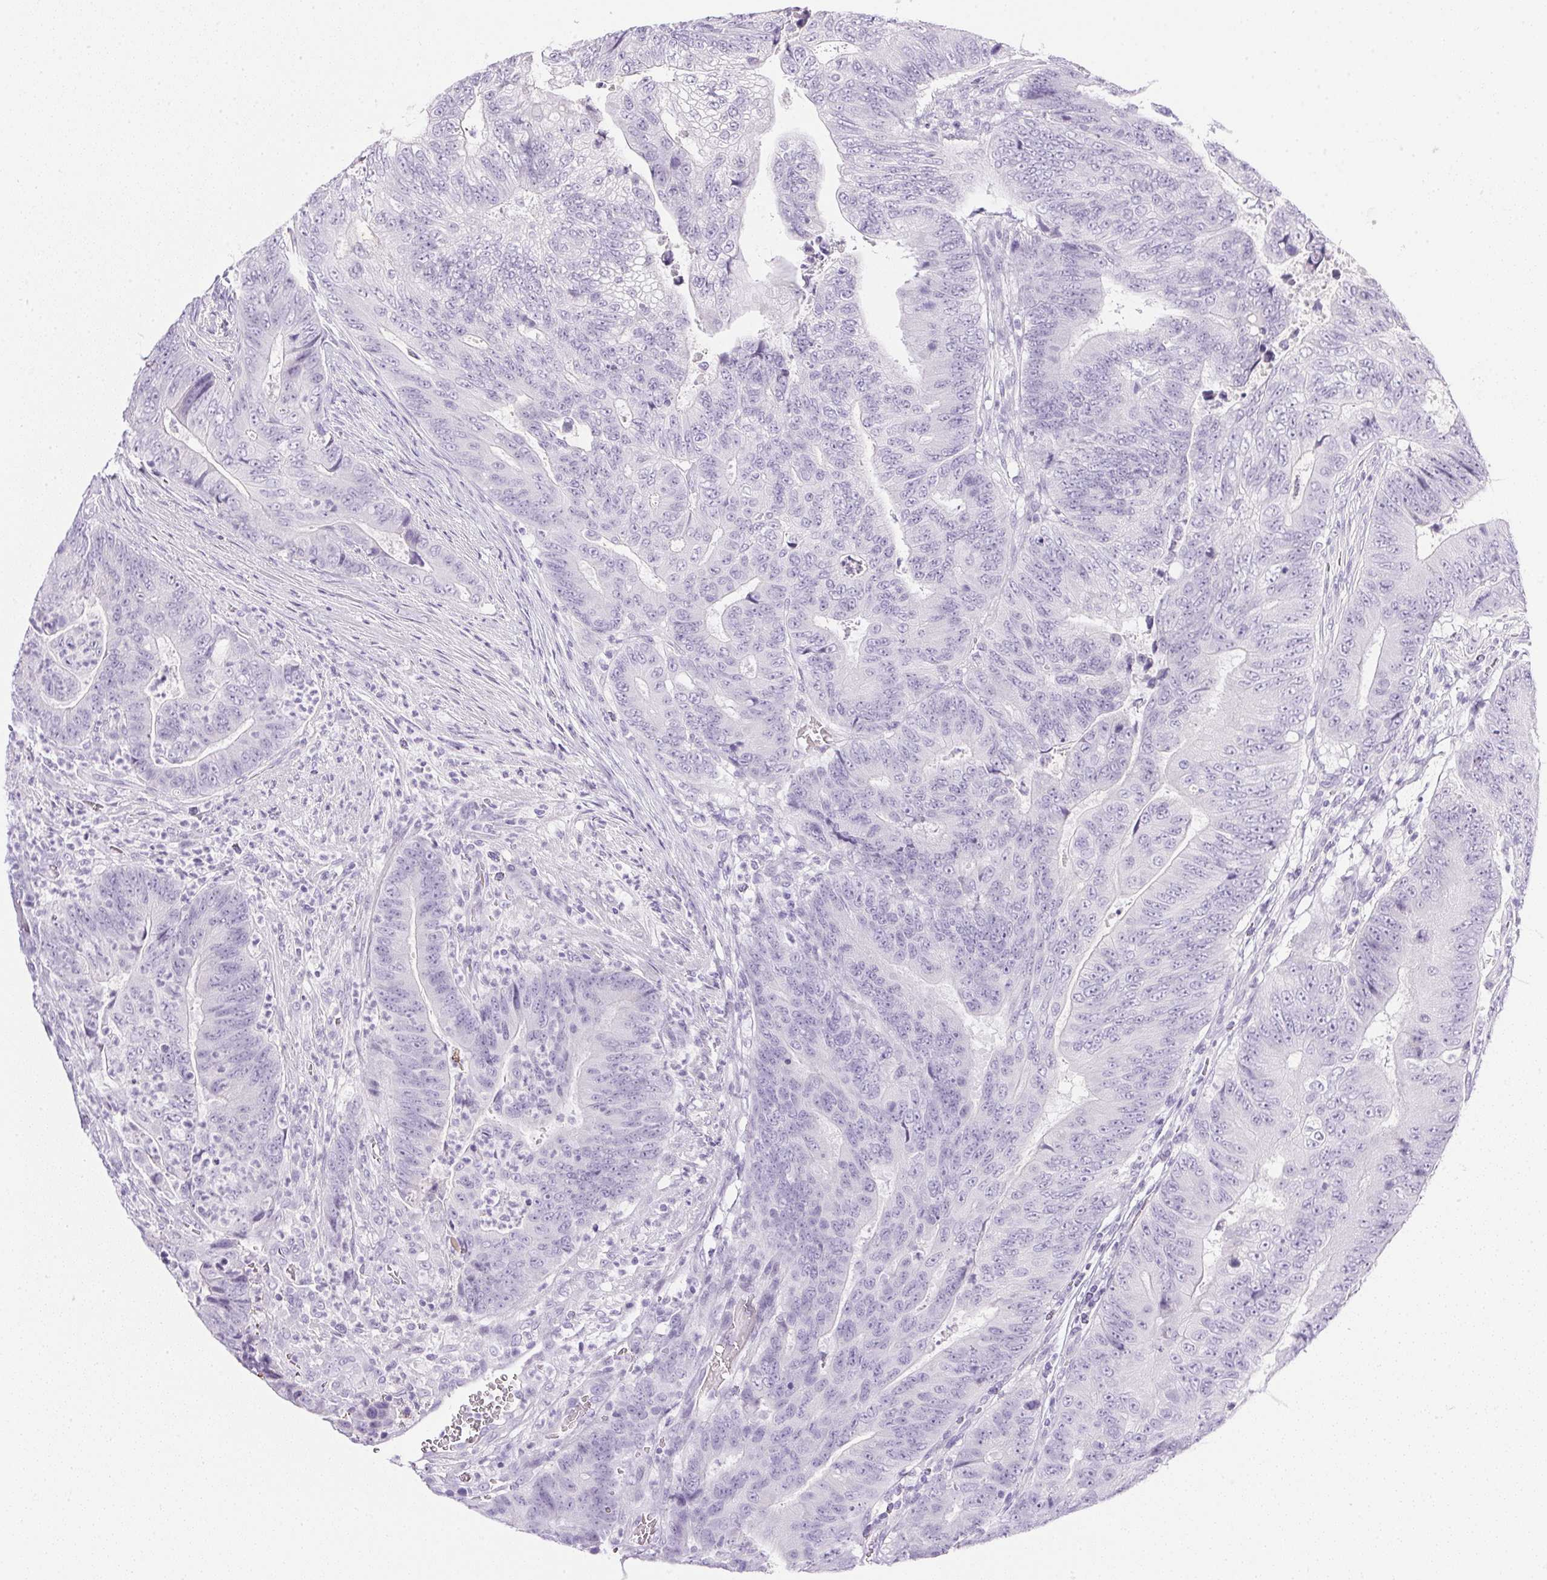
{"staining": {"intensity": "negative", "quantity": "none", "location": "none"}, "tissue": "colorectal cancer", "cell_type": "Tumor cells", "image_type": "cancer", "snomed": [{"axis": "morphology", "description": "Adenocarcinoma, NOS"}, {"axis": "topography", "description": "Colon"}], "caption": "DAB (3,3'-diaminobenzidine) immunohistochemical staining of human adenocarcinoma (colorectal) reveals no significant staining in tumor cells.", "gene": "CPB1", "patient": {"sex": "female", "age": 48}}